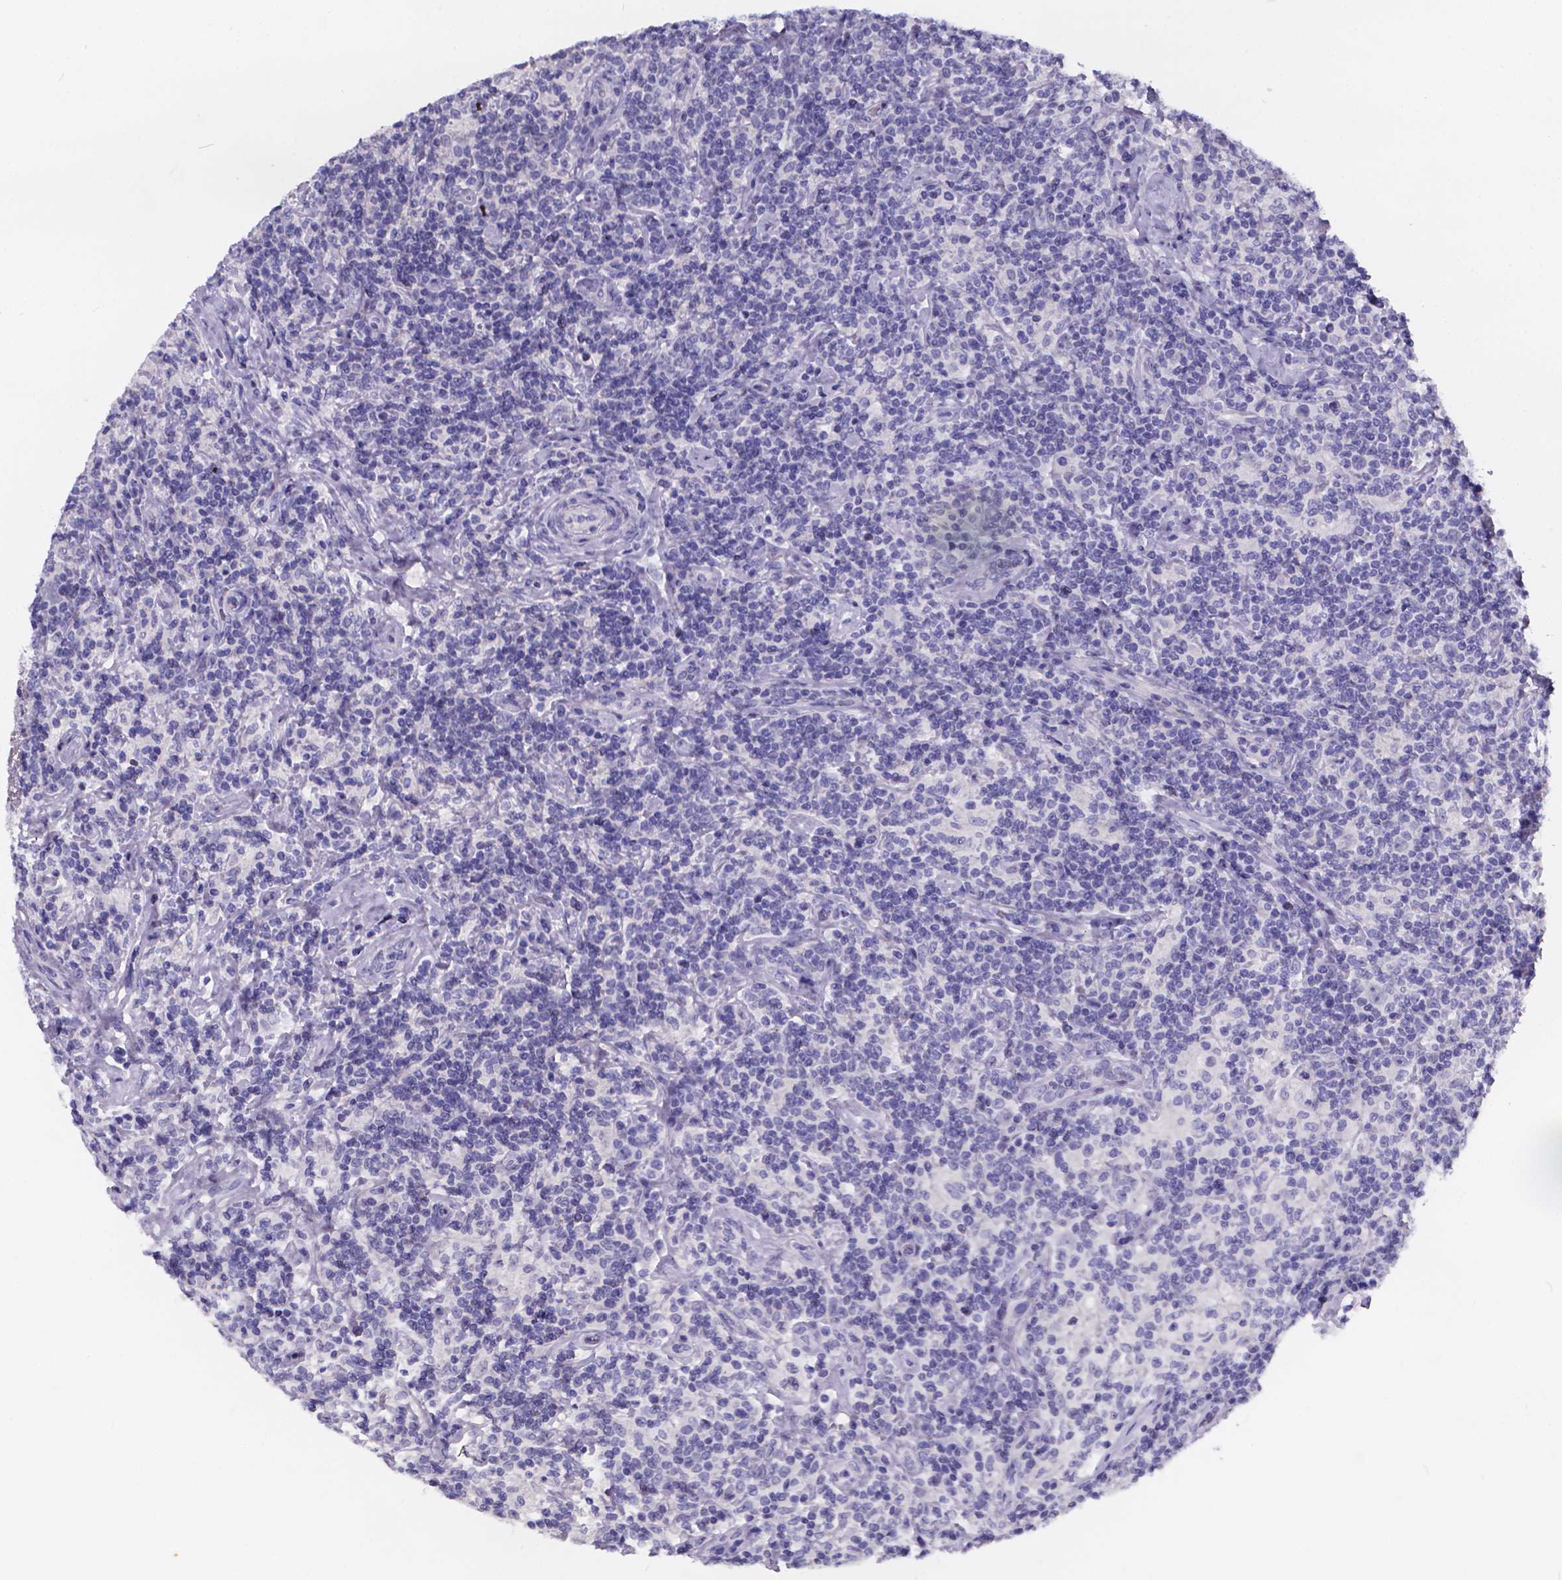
{"staining": {"intensity": "negative", "quantity": "none", "location": "none"}, "tissue": "lymphoma", "cell_type": "Tumor cells", "image_type": "cancer", "snomed": [{"axis": "morphology", "description": "Hodgkin's disease, NOS"}, {"axis": "topography", "description": "Lymph node"}], "caption": "Lymphoma was stained to show a protein in brown. There is no significant staining in tumor cells.", "gene": "SPEF2", "patient": {"sex": "male", "age": 70}}